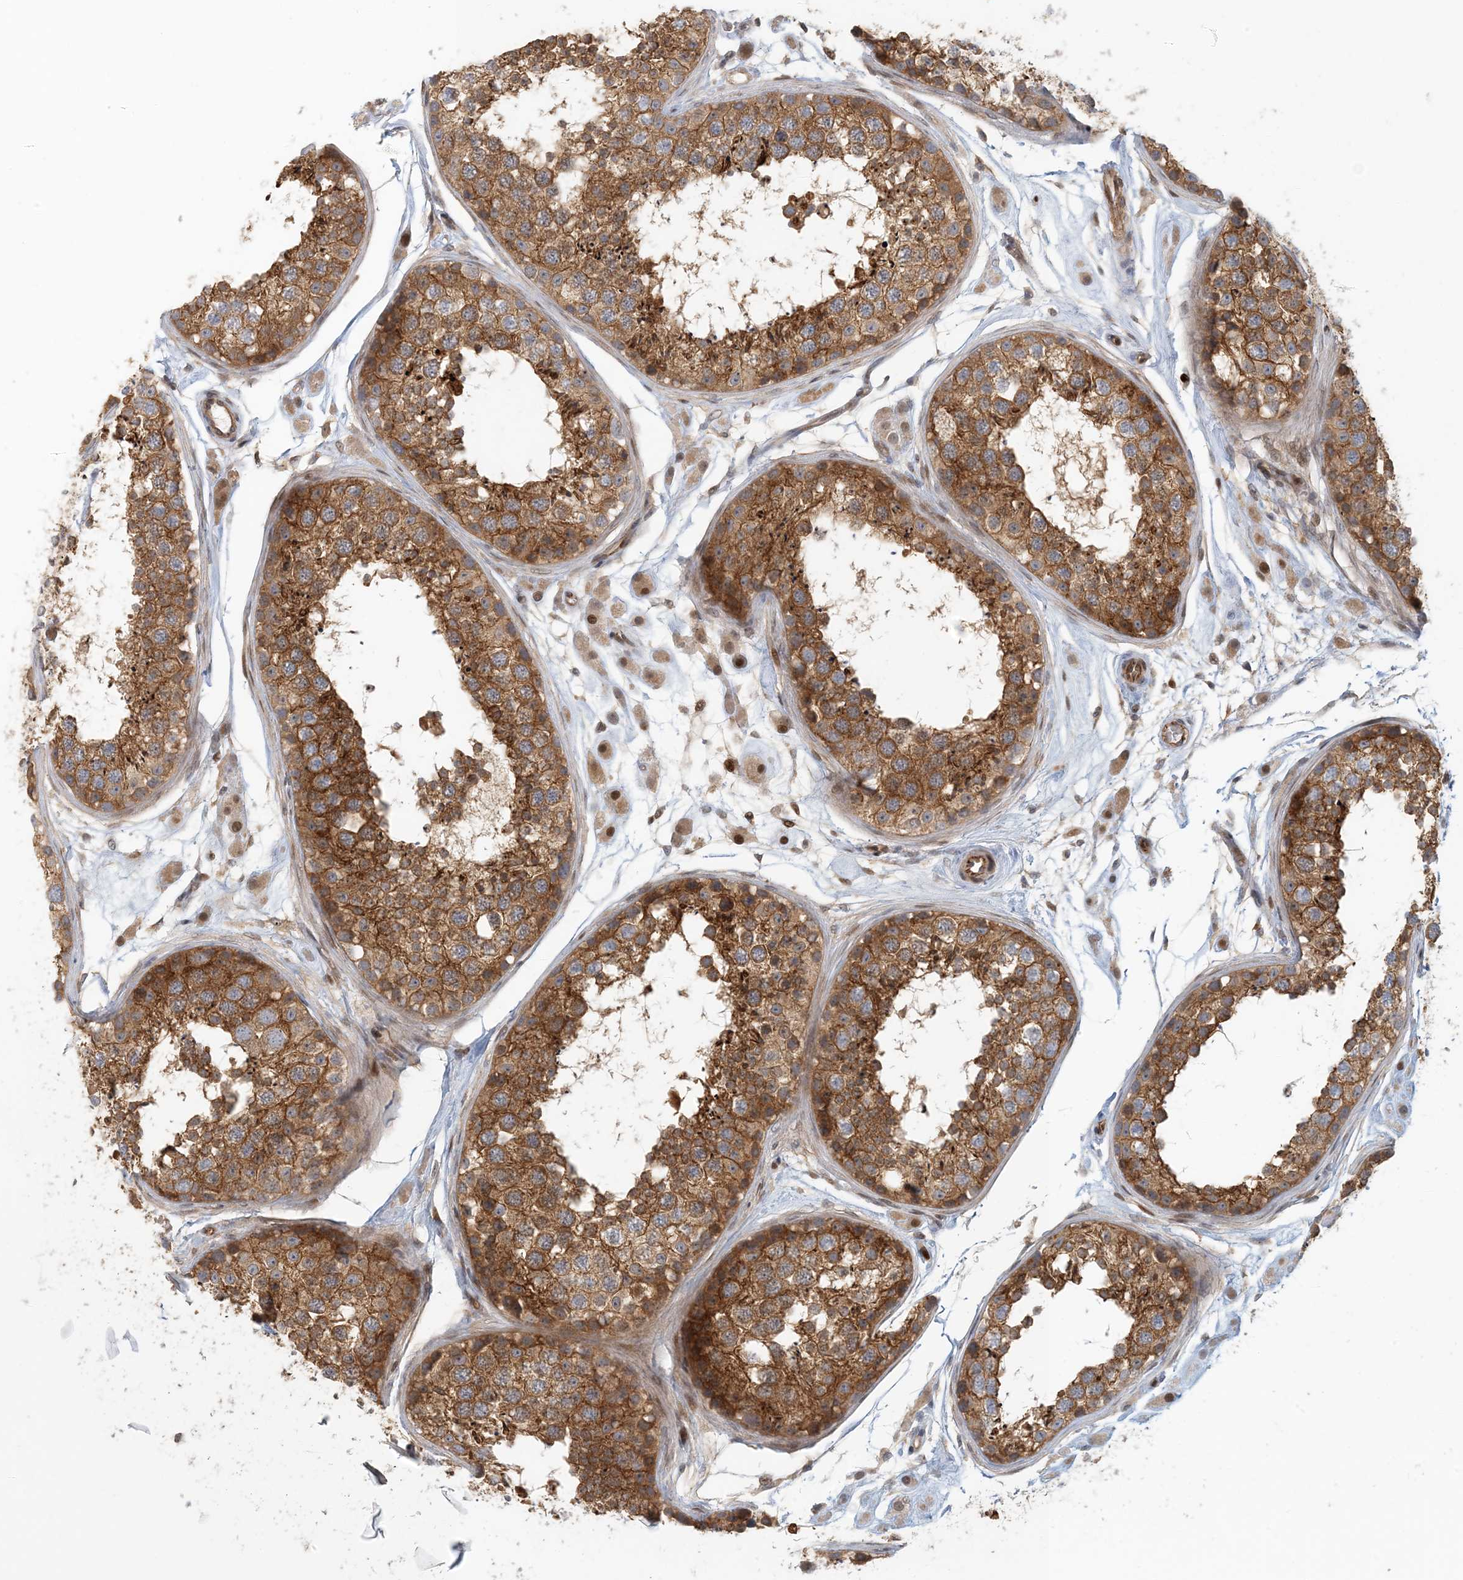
{"staining": {"intensity": "moderate", "quantity": ">75%", "location": "cytoplasmic/membranous"}, "tissue": "testis", "cell_type": "Cells in seminiferous ducts", "image_type": "normal", "snomed": [{"axis": "morphology", "description": "Normal tissue, NOS"}, {"axis": "topography", "description": "Testis"}], "caption": "Protein expression analysis of benign testis reveals moderate cytoplasmic/membranous staining in approximately >75% of cells in seminiferous ducts. (Stains: DAB in brown, nuclei in blue, Microscopy: brightfield microscopy at high magnification).", "gene": "MAPKBP1", "patient": {"sex": "male", "age": 25}}